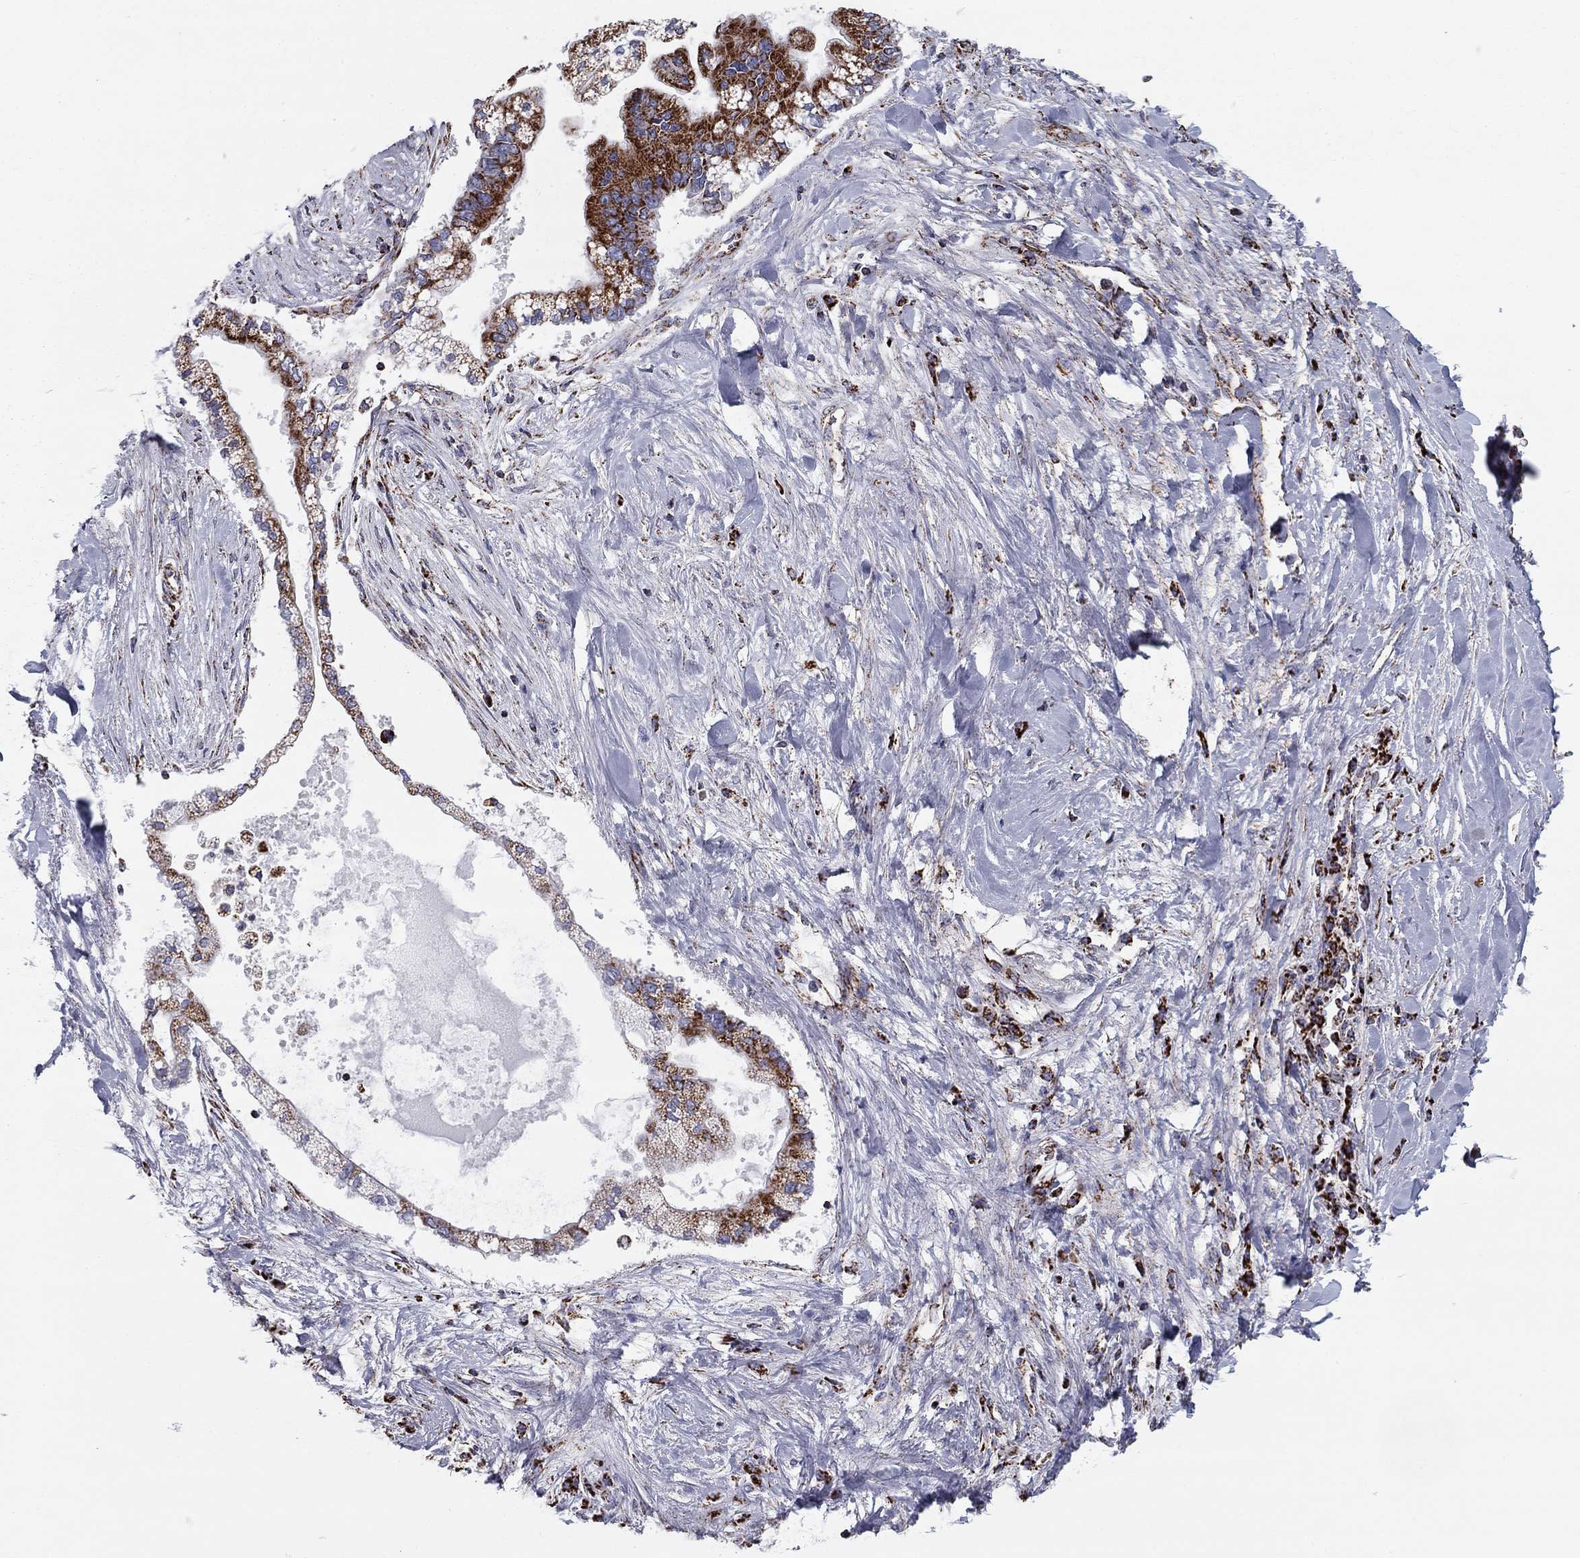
{"staining": {"intensity": "strong", "quantity": "<25%", "location": "cytoplasmic/membranous"}, "tissue": "liver cancer", "cell_type": "Tumor cells", "image_type": "cancer", "snomed": [{"axis": "morphology", "description": "Cholangiocarcinoma"}, {"axis": "topography", "description": "Liver"}], "caption": "There is medium levels of strong cytoplasmic/membranous staining in tumor cells of cholangiocarcinoma (liver), as demonstrated by immunohistochemical staining (brown color).", "gene": "NDUFV1", "patient": {"sex": "male", "age": 50}}